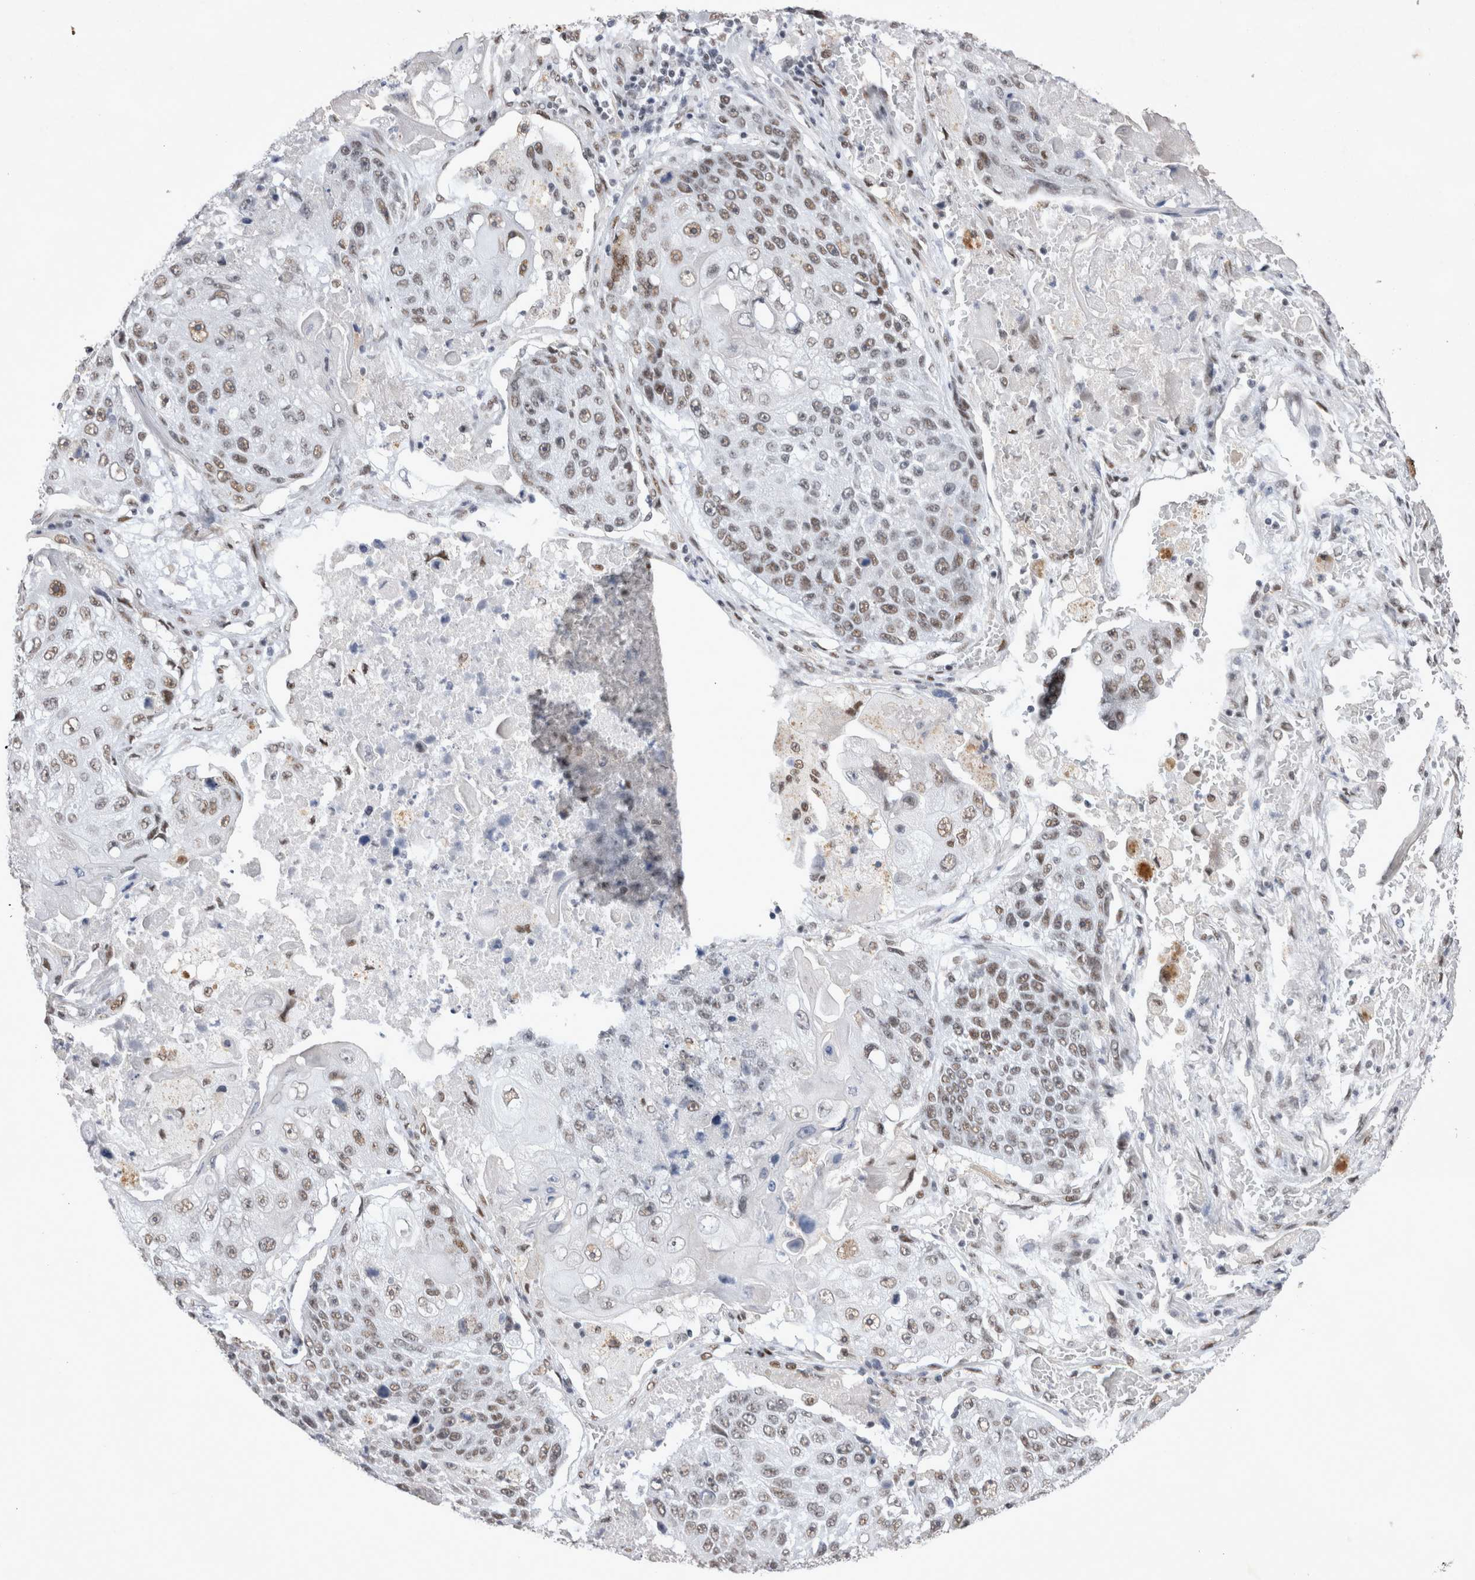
{"staining": {"intensity": "moderate", "quantity": ">75%", "location": "nuclear"}, "tissue": "lung cancer", "cell_type": "Tumor cells", "image_type": "cancer", "snomed": [{"axis": "morphology", "description": "Squamous cell carcinoma, NOS"}, {"axis": "topography", "description": "Lung"}], "caption": "The image displays immunohistochemical staining of lung cancer (squamous cell carcinoma). There is moderate nuclear expression is identified in about >75% of tumor cells. (Stains: DAB in brown, nuclei in blue, Microscopy: brightfield microscopy at high magnification).", "gene": "RBM6", "patient": {"sex": "male", "age": 61}}